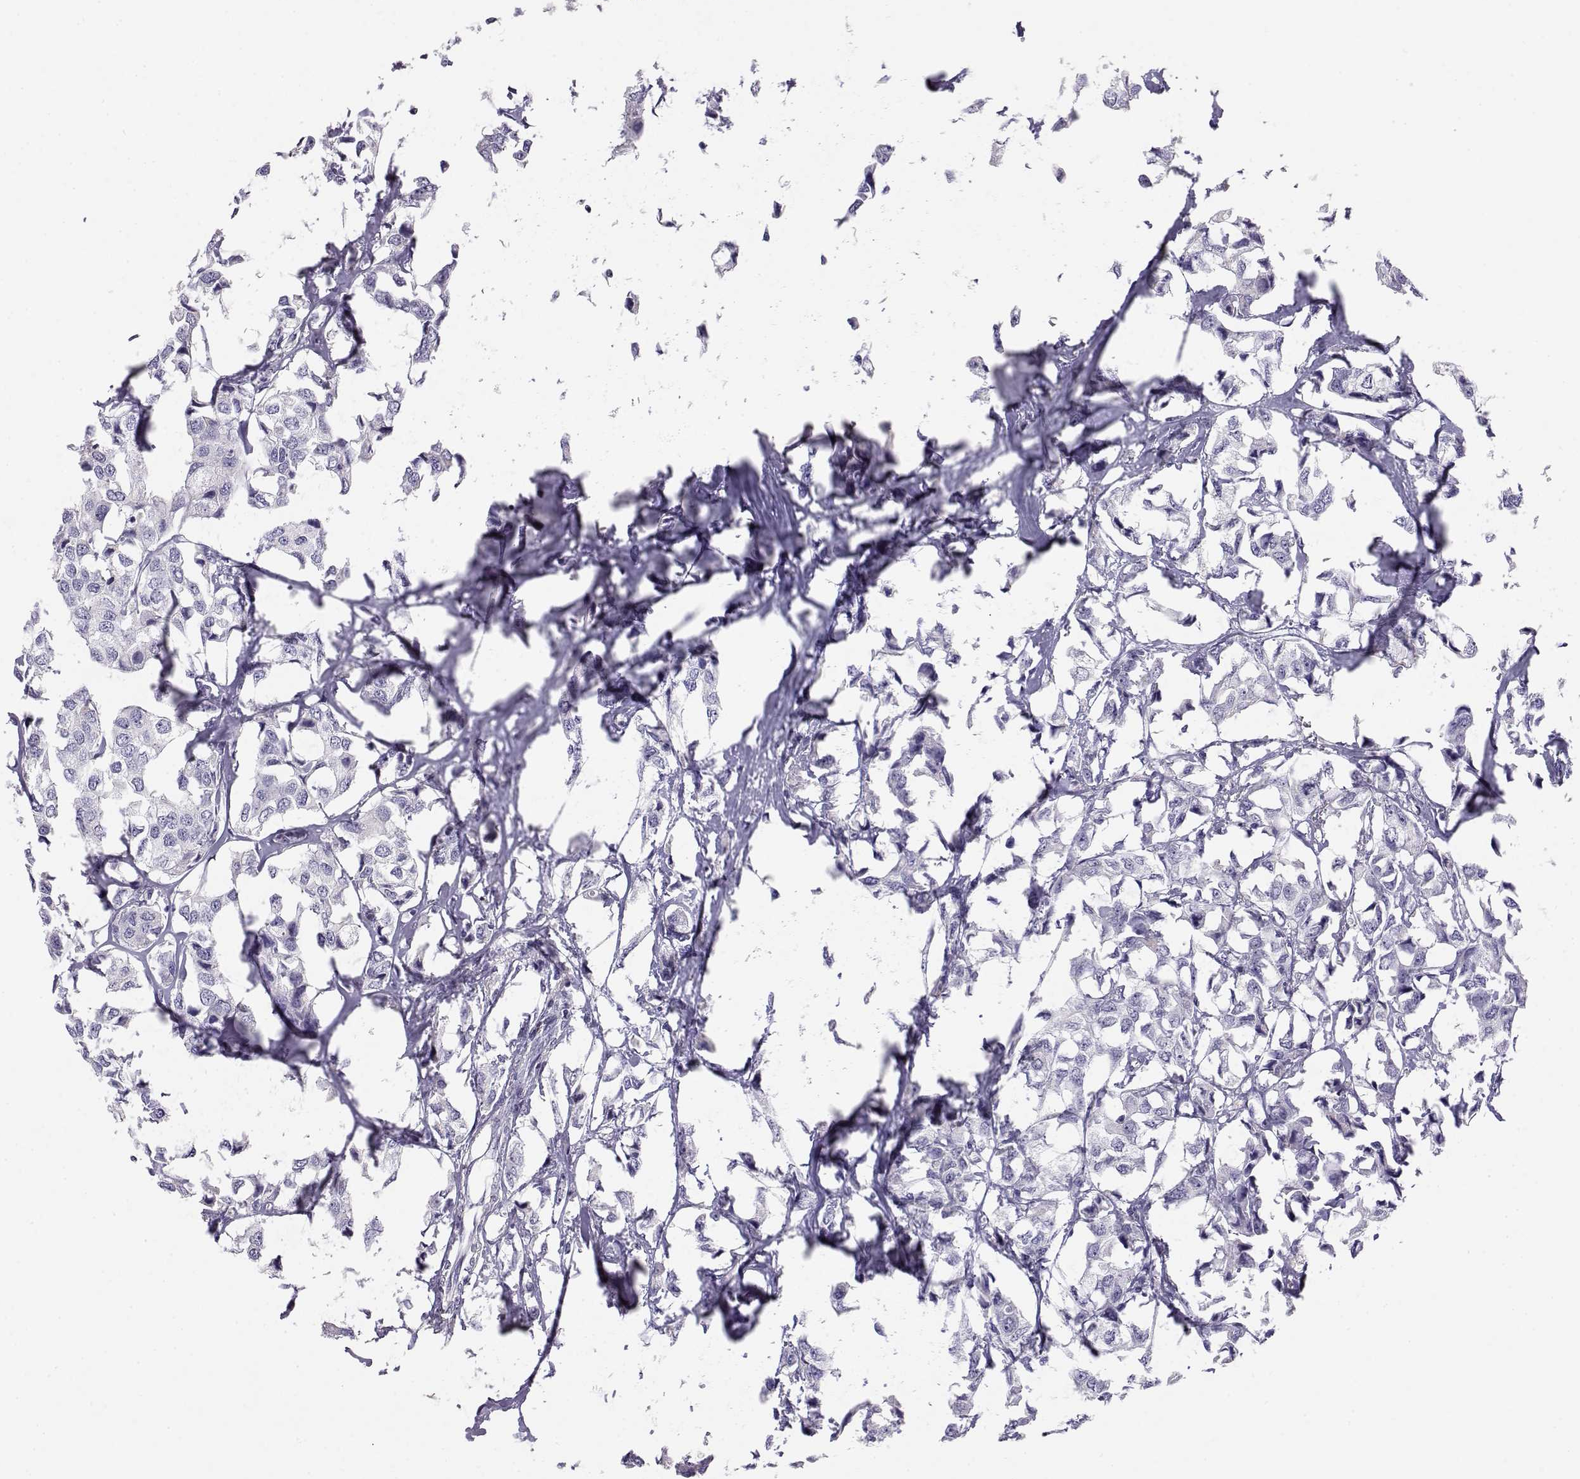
{"staining": {"intensity": "negative", "quantity": "none", "location": "none"}, "tissue": "breast cancer", "cell_type": "Tumor cells", "image_type": "cancer", "snomed": [{"axis": "morphology", "description": "Duct carcinoma"}, {"axis": "topography", "description": "Breast"}], "caption": "The micrograph exhibits no staining of tumor cells in breast cancer (invasive ductal carcinoma).", "gene": "ENDOU", "patient": {"sex": "female", "age": 80}}